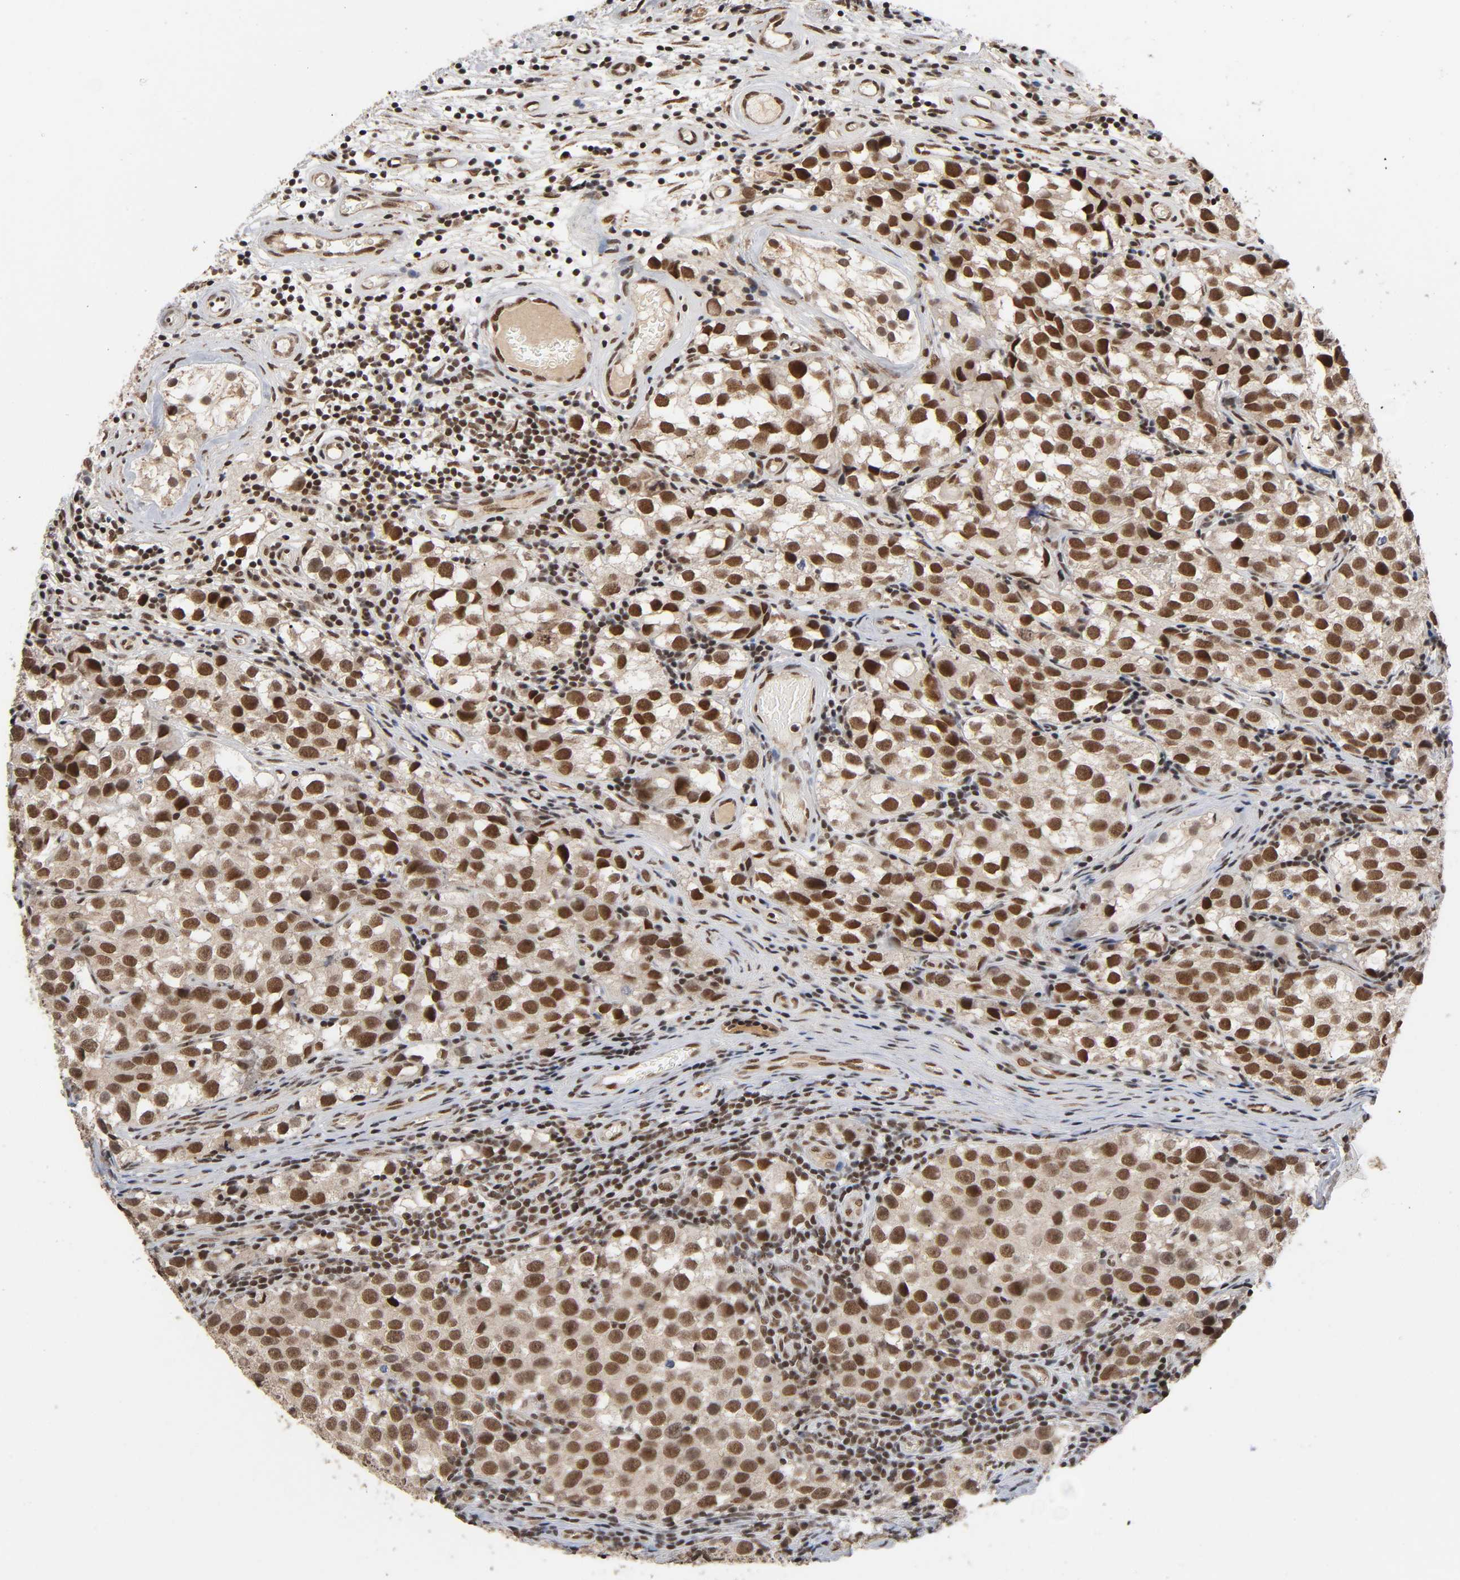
{"staining": {"intensity": "strong", "quantity": "25%-75%", "location": "cytoplasmic/membranous,nuclear"}, "tissue": "testis cancer", "cell_type": "Tumor cells", "image_type": "cancer", "snomed": [{"axis": "morphology", "description": "Seminoma, NOS"}, {"axis": "topography", "description": "Testis"}], "caption": "Immunohistochemistry (IHC) of human seminoma (testis) shows high levels of strong cytoplasmic/membranous and nuclear staining in approximately 25%-75% of tumor cells.", "gene": "ZNF384", "patient": {"sex": "male", "age": 39}}